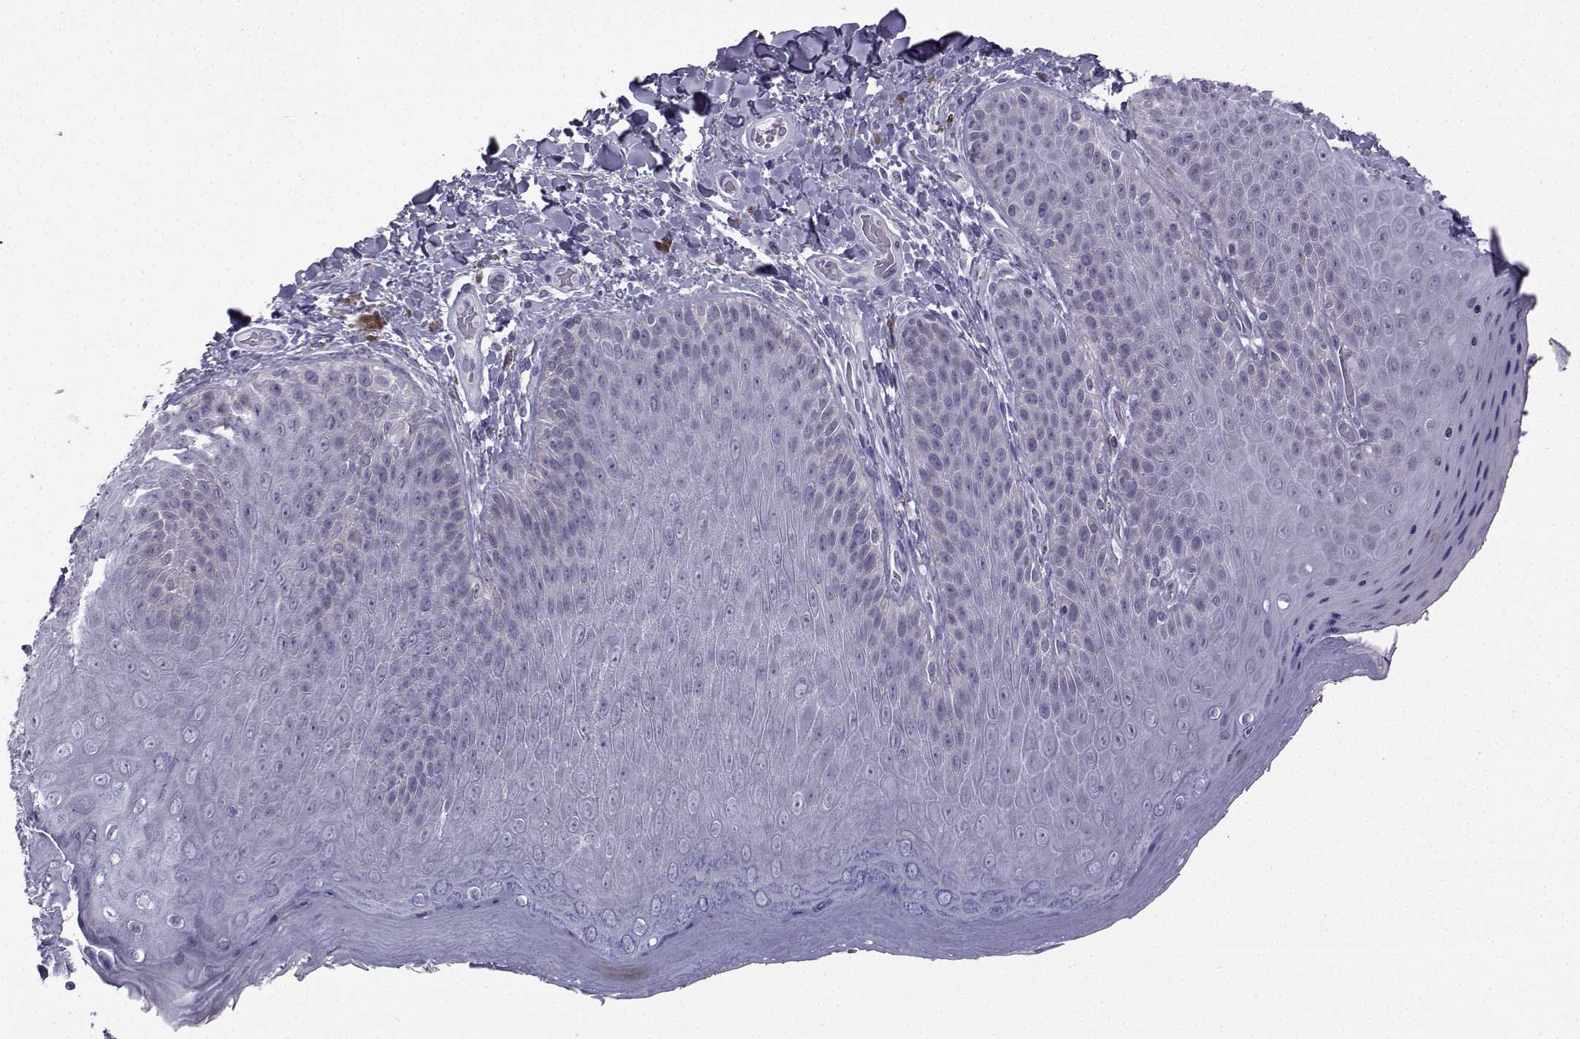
{"staining": {"intensity": "negative", "quantity": "none", "location": "none"}, "tissue": "skin", "cell_type": "Epidermal cells", "image_type": "normal", "snomed": [{"axis": "morphology", "description": "Normal tissue, NOS"}, {"axis": "topography", "description": "Anal"}], "caption": "Protein analysis of unremarkable skin shows no significant positivity in epidermal cells.", "gene": "CFAP53", "patient": {"sex": "male", "age": 53}}